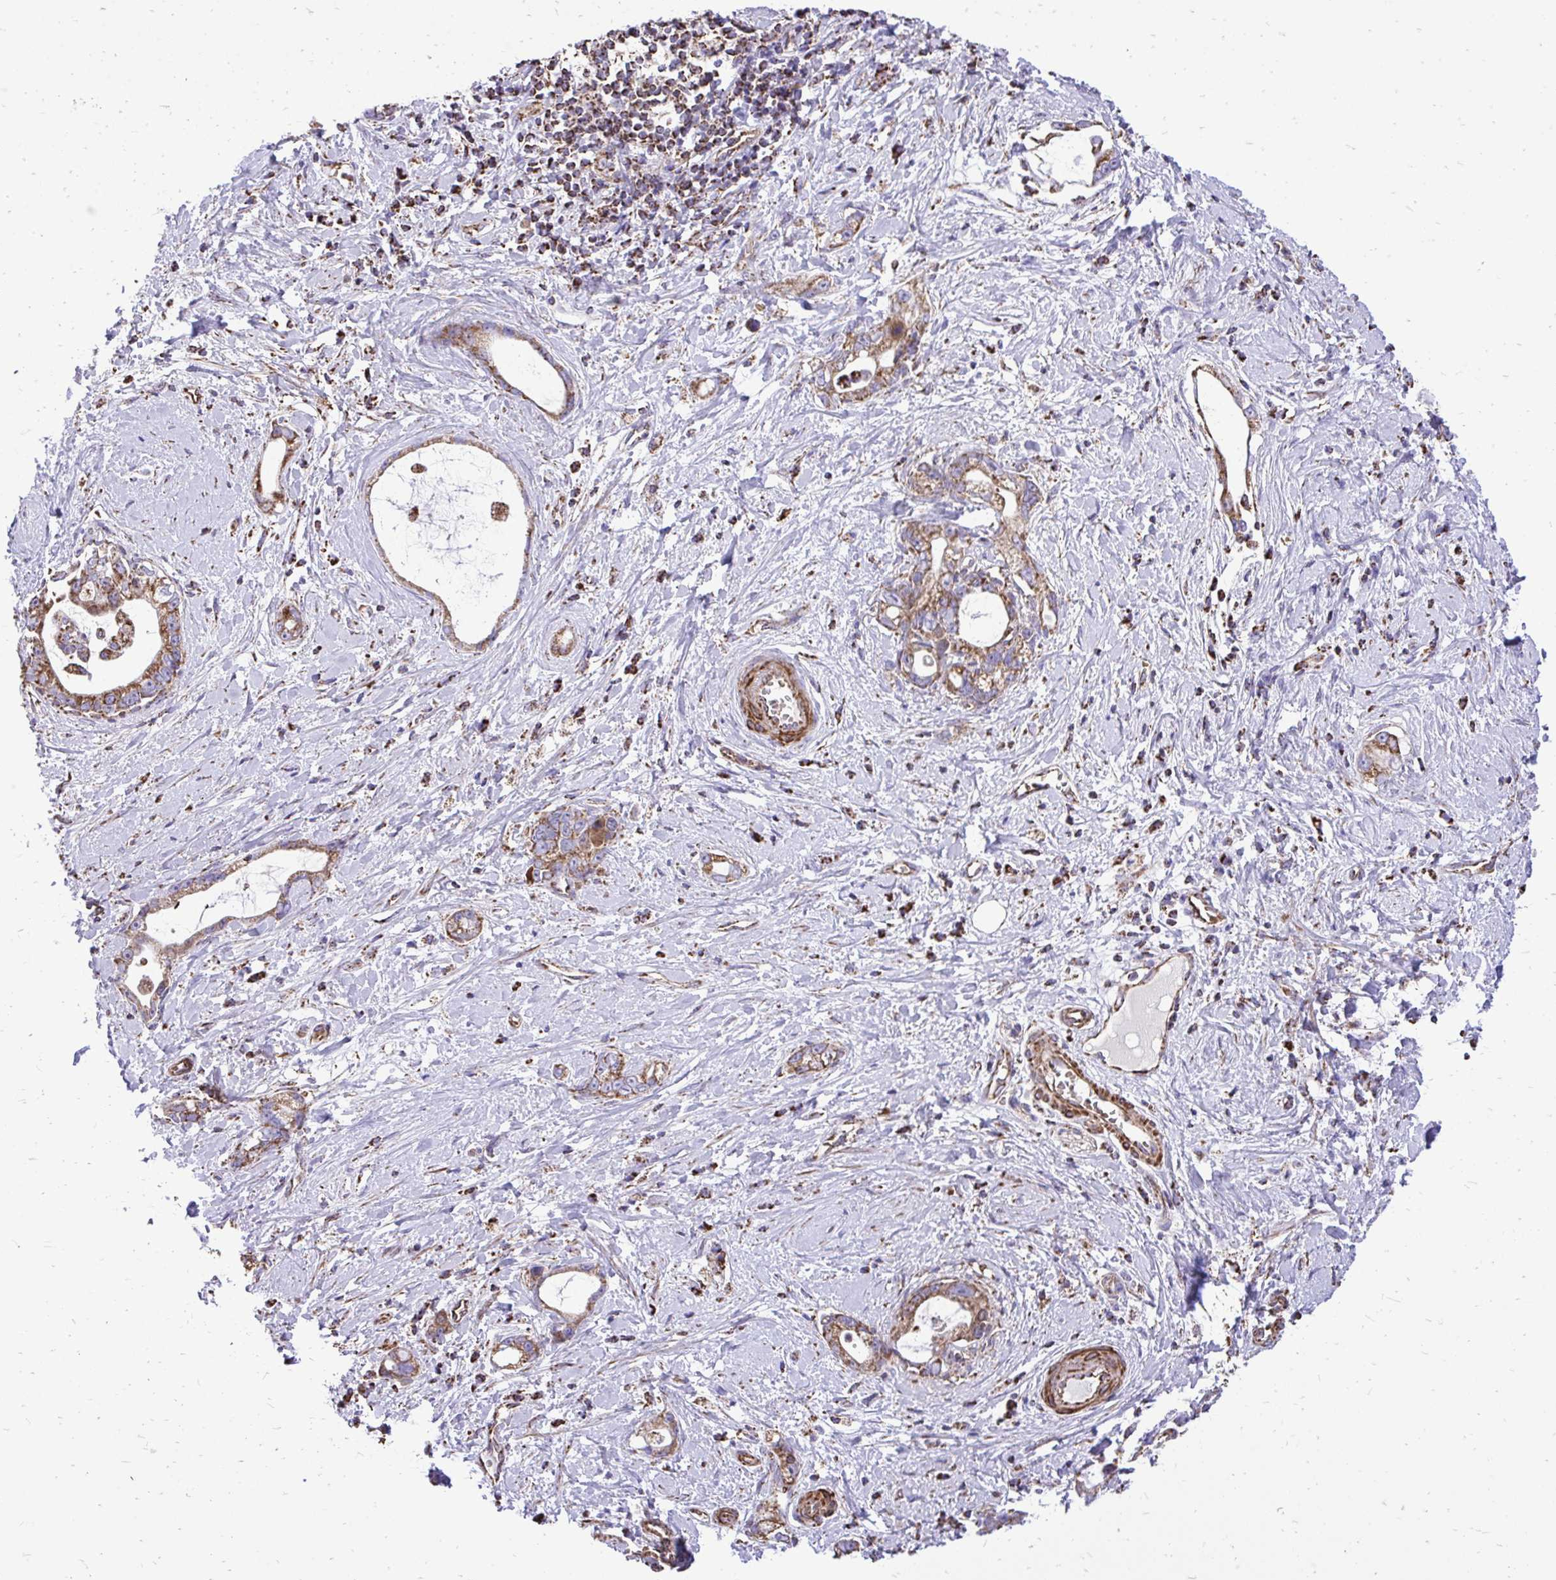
{"staining": {"intensity": "moderate", "quantity": ">75%", "location": "cytoplasmic/membranous"}, "tissue": "stomach cancer", "cell_type": "Tumor cells", "image_type": "cancer", "snomed": [{"axis": "morphology", "description": "Adenocarcinoma, NOS"}, {"axis": "topography", "description": "Stomach"}], "caption": "A high-resolution micrograph shows immunohistochemistry staining of stomach cancer (adenocarcinoma), which demonstrates moderate cytoplasmic/membranous staining in about >75% of tumor cells.", "gene": "UBE2C", "patient": {"sex": "male", "age": 55}}